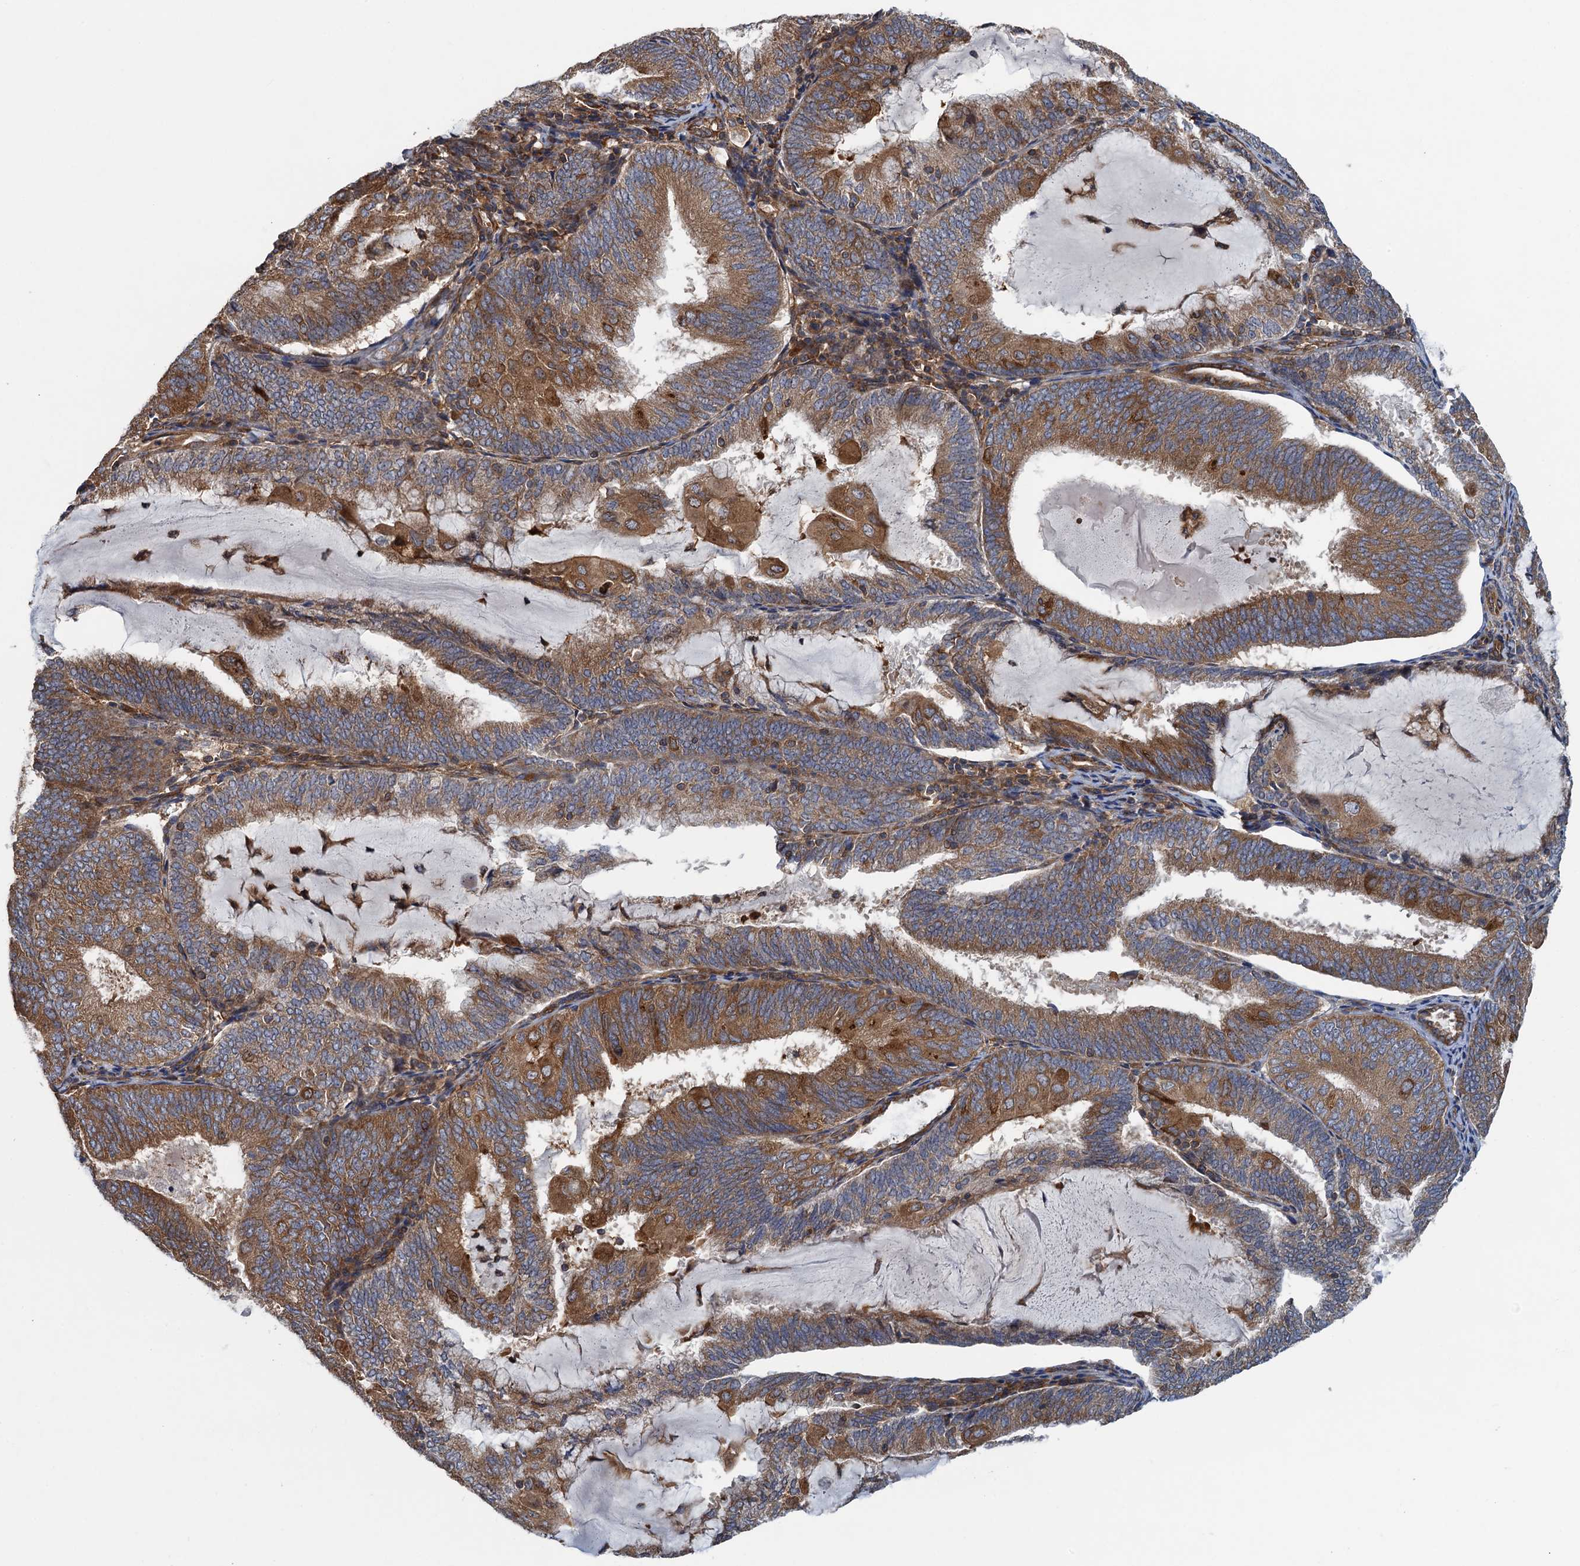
{"staining": {"intensity": "moderate", "quantity": ">75%", "location": "cytoplasmic/membranous"}, "tissue": "endometrial cancer", "cell_type": "Tumor cells", "image_type": "cancer", "snomed": [{"axis": "morphology", "description": "Adenocarcinoma, NOS"}, {"axis": "topography", "description": "Endometrium"}], "caption": "This is an image of immunohistochemistry staining of endometrial cancer (adenocarcinoma), which shows moderate expression in the cytoplasmic/membranous of tumor cells.", "gene": "MDM1", "patient": {"sex": "female", "age": 81}}